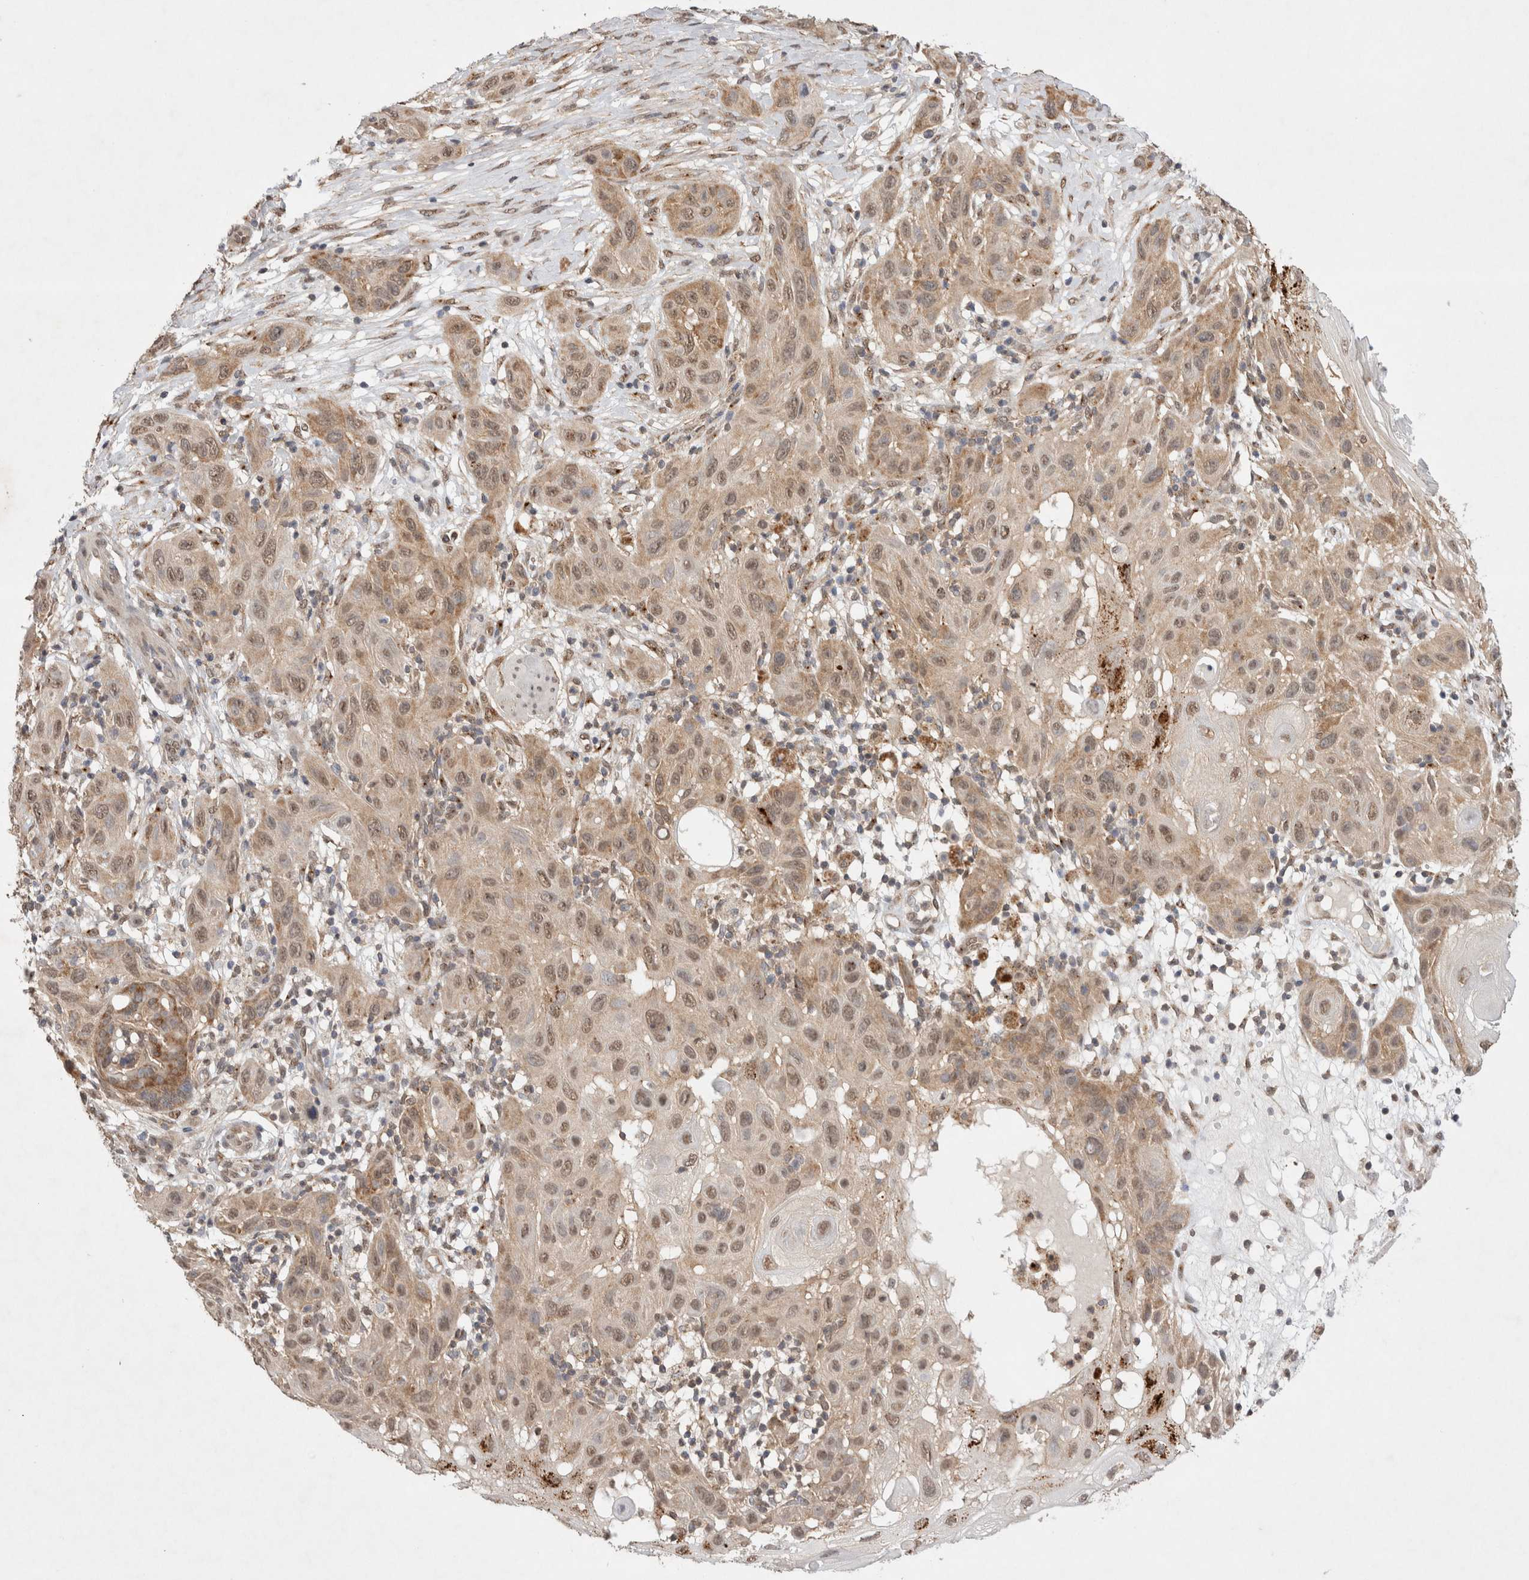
{"staining": {"intensity": "weak", "quantity": ">75%", "location": "cytoplasmic/membranous,nuclear"}, "tissue": "skin cancer", "cell_type": "Tumor cells", "image_type": "cancer", "snomed": [{"axis": "morphology", "description": "Squamous cell carcinoma, NOS"}, {"axis": "topography", "description": "Skin"}], "caption": "Protein expression analysis of human skin cancer reveals weak cytoplasmic/membranous and nuclear staining in approximately >75% of tumor cells.", "gene": "WIPF2", "patient": {"sex": "female", "age": 96}}